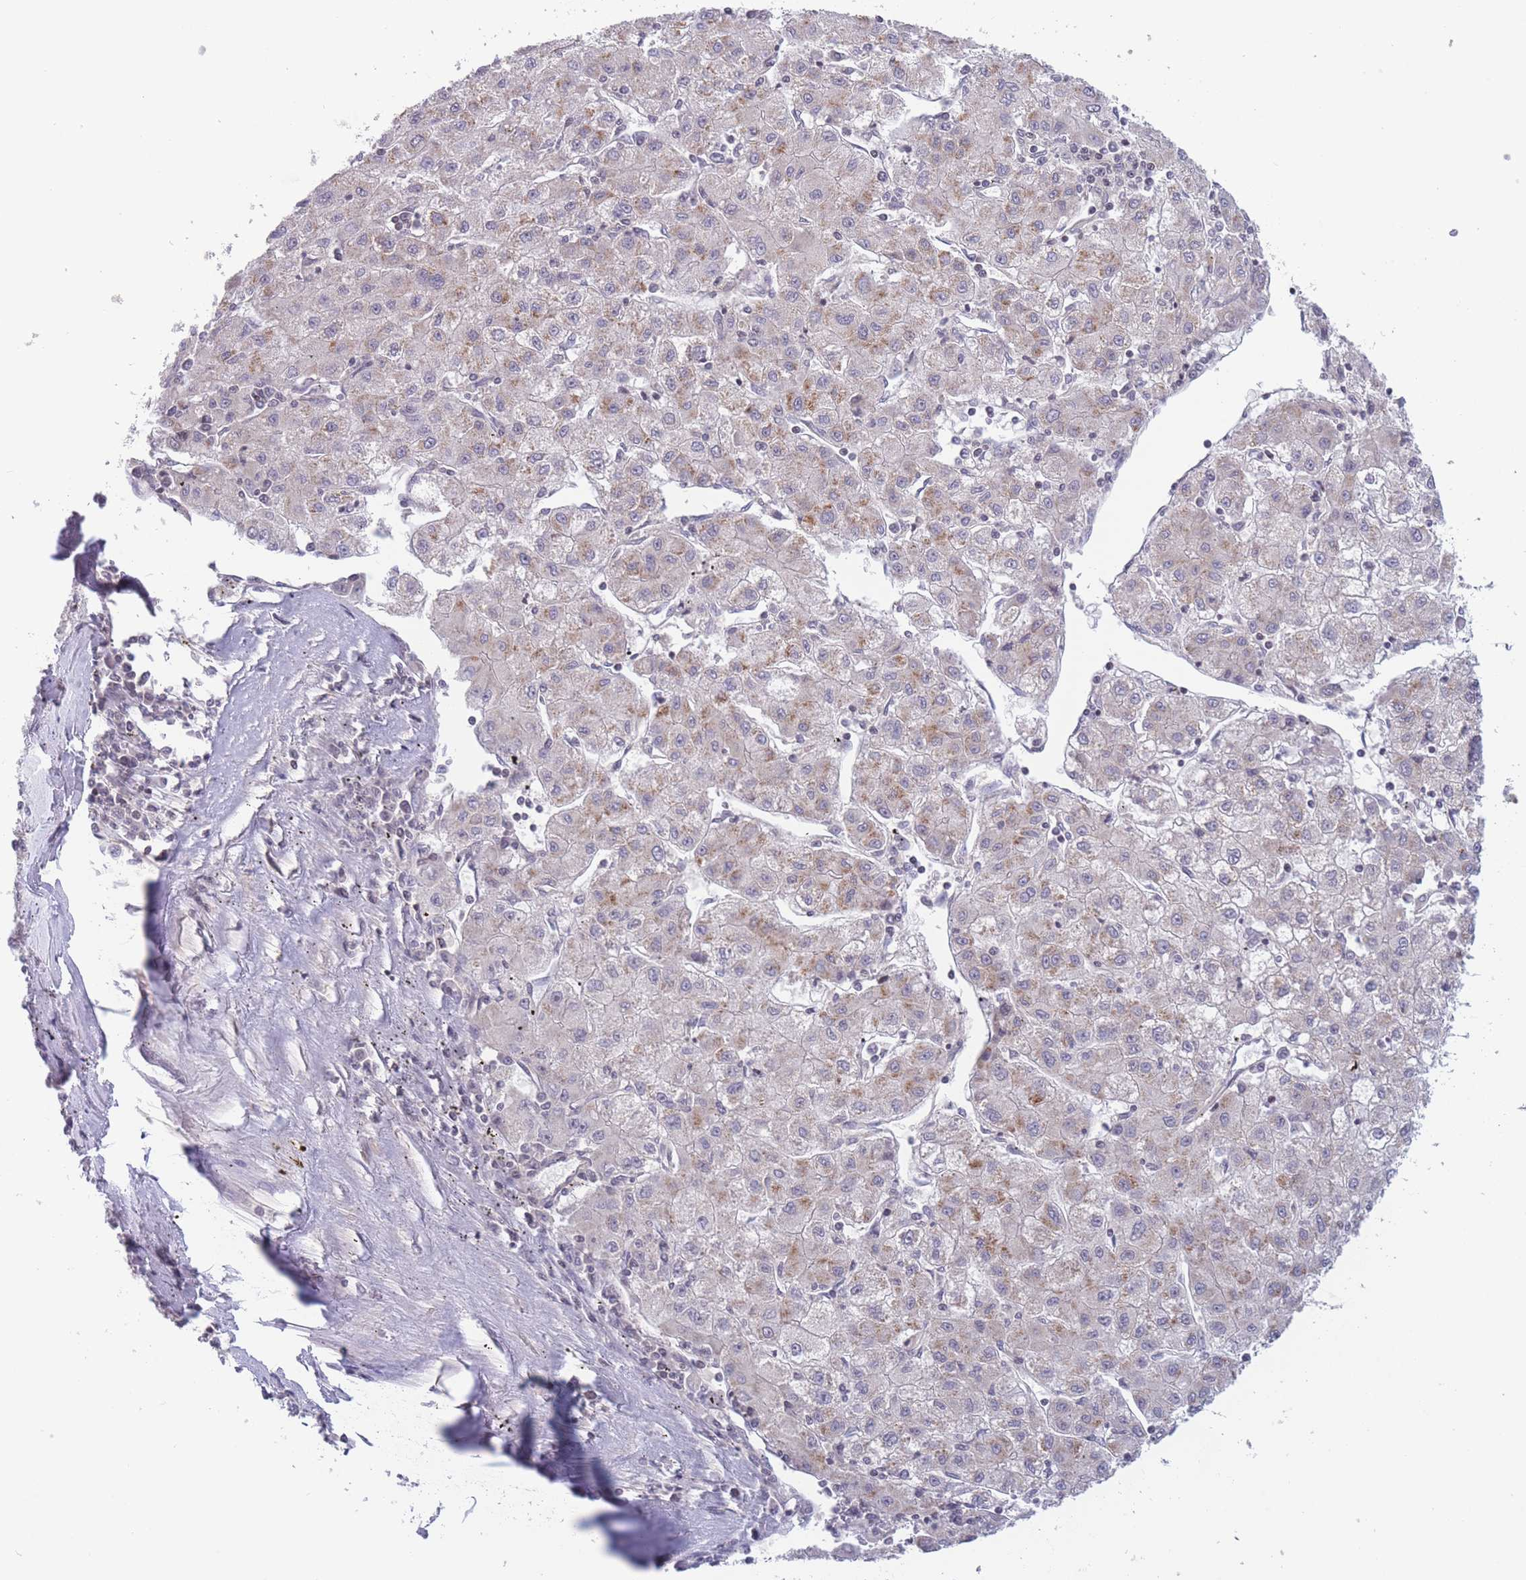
{"staining": {"intensity": "weak", "quantity": "<25%", "location": "cytoplasmic/membranous"}, "tissue": "liver cancer", "cell_type": "Tumor cells", "image_type": "cancer", "snomed": [{"axis": "morphology", "description": "Carcinoma, Hepatocellular, NOS"}, {"axis": "topography", "description": "Liver"}], "caption": "Immunohistochemistry (IHC) of liver cancer demonstrates no expression in tumor cells.", "gene": "SLC35F5", "patient": {"sex": "male", "age": 72}}